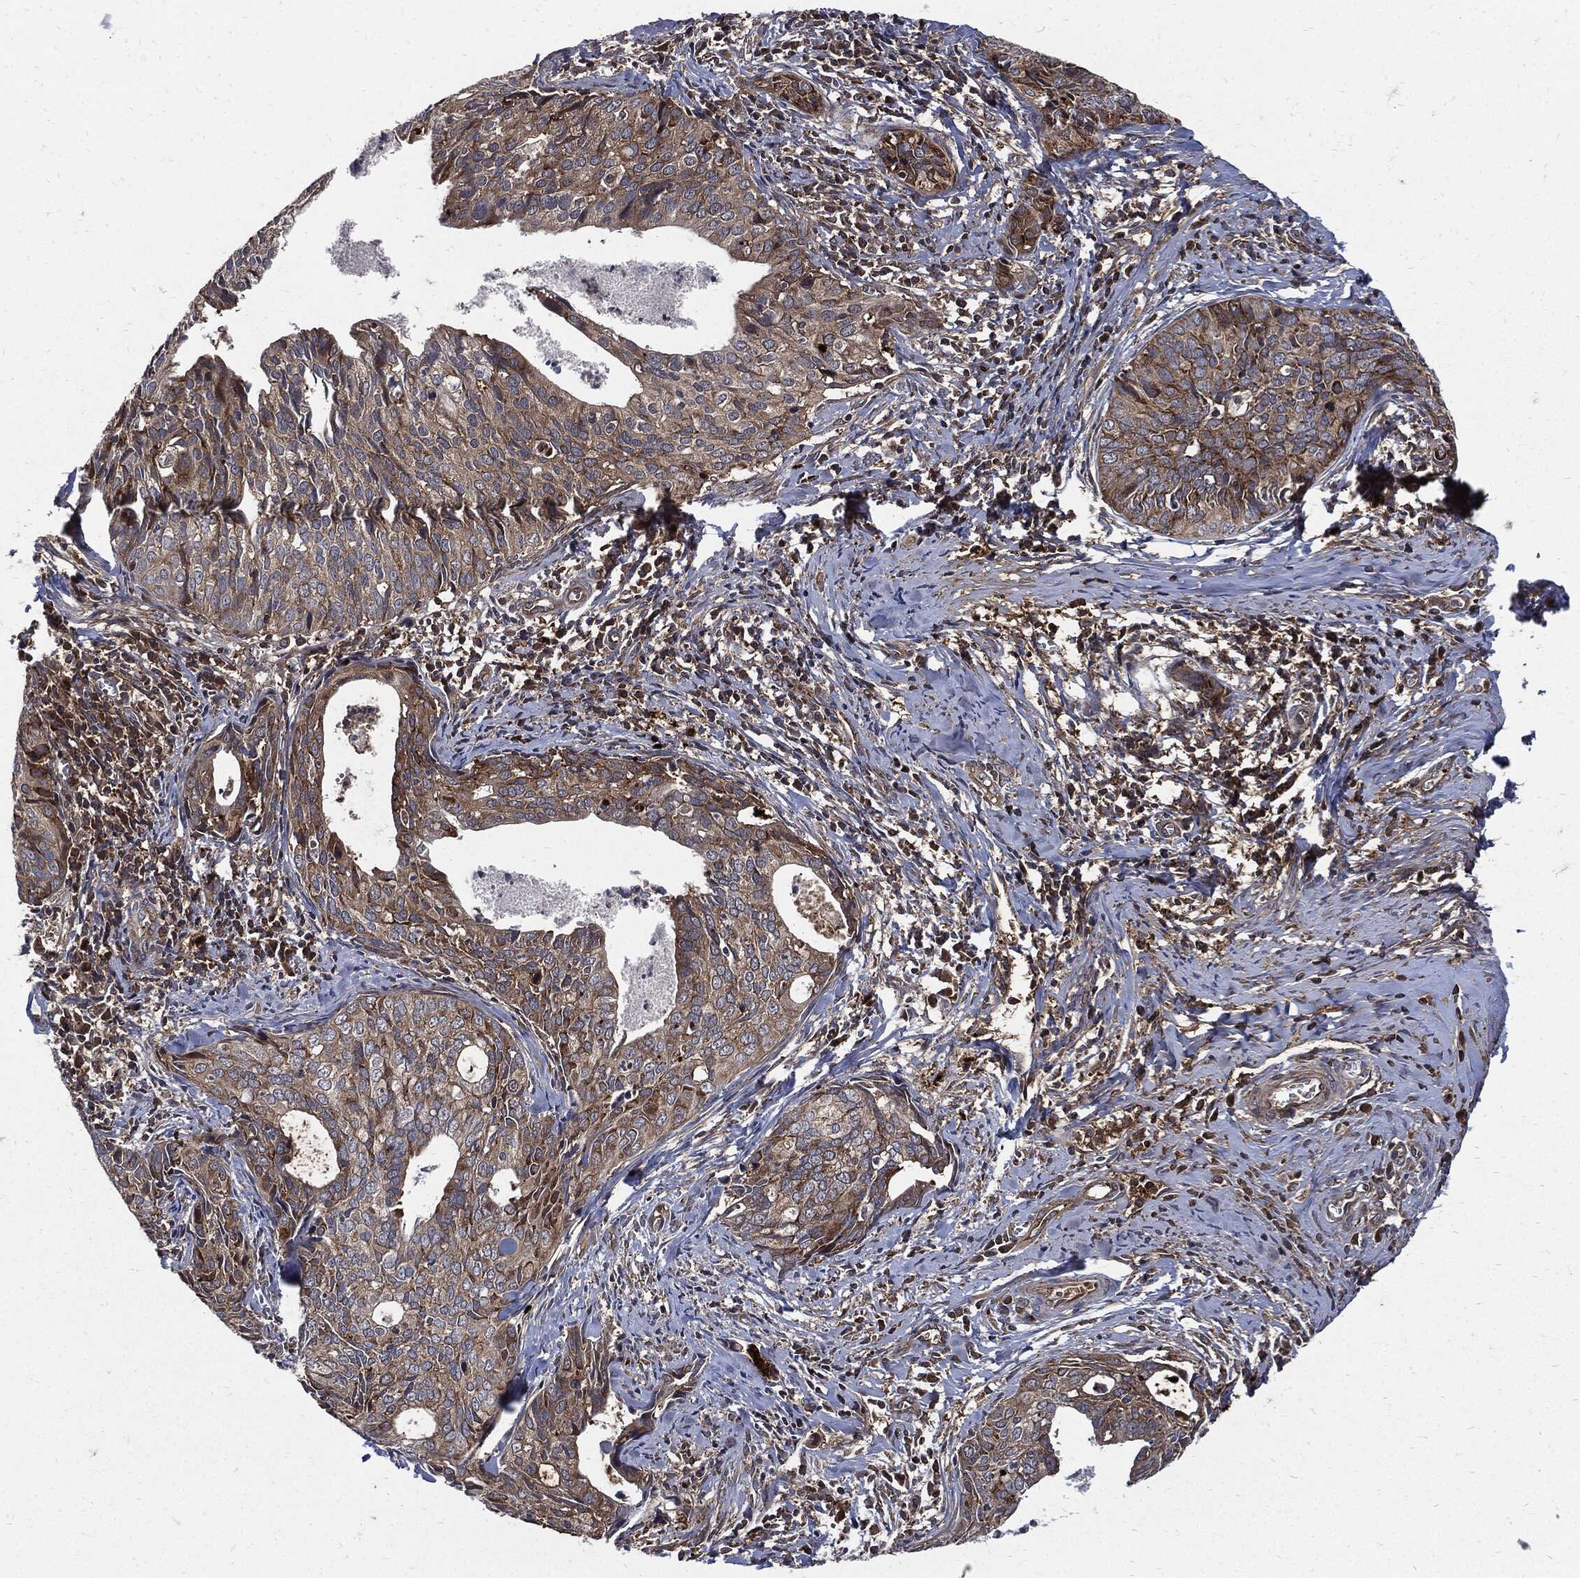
{"staining": {"intensity": "moderate", "quantity": "25%-75%", "location": "cytoplasmic/membranous"}, "tissue": "cervical cancer", "cell_type": "Tumor cells", "image_type": "cancer", "snomed": [{"axis": "morphology", "description": "Squamous cell carcinoma, NOS"}, {"axis": "topography", "description": "Cervix"}], "caption": "Immunohistochemistry (IHC) photomicrograph of human cervical cancer stained for a protein (brown), which reveals medium levels of moderate cytoplasmic/membranous staining in approximately 25%-75% of tumor cells.", "gene": "CLU", "patient": {"sex": "female", "age": 29}}